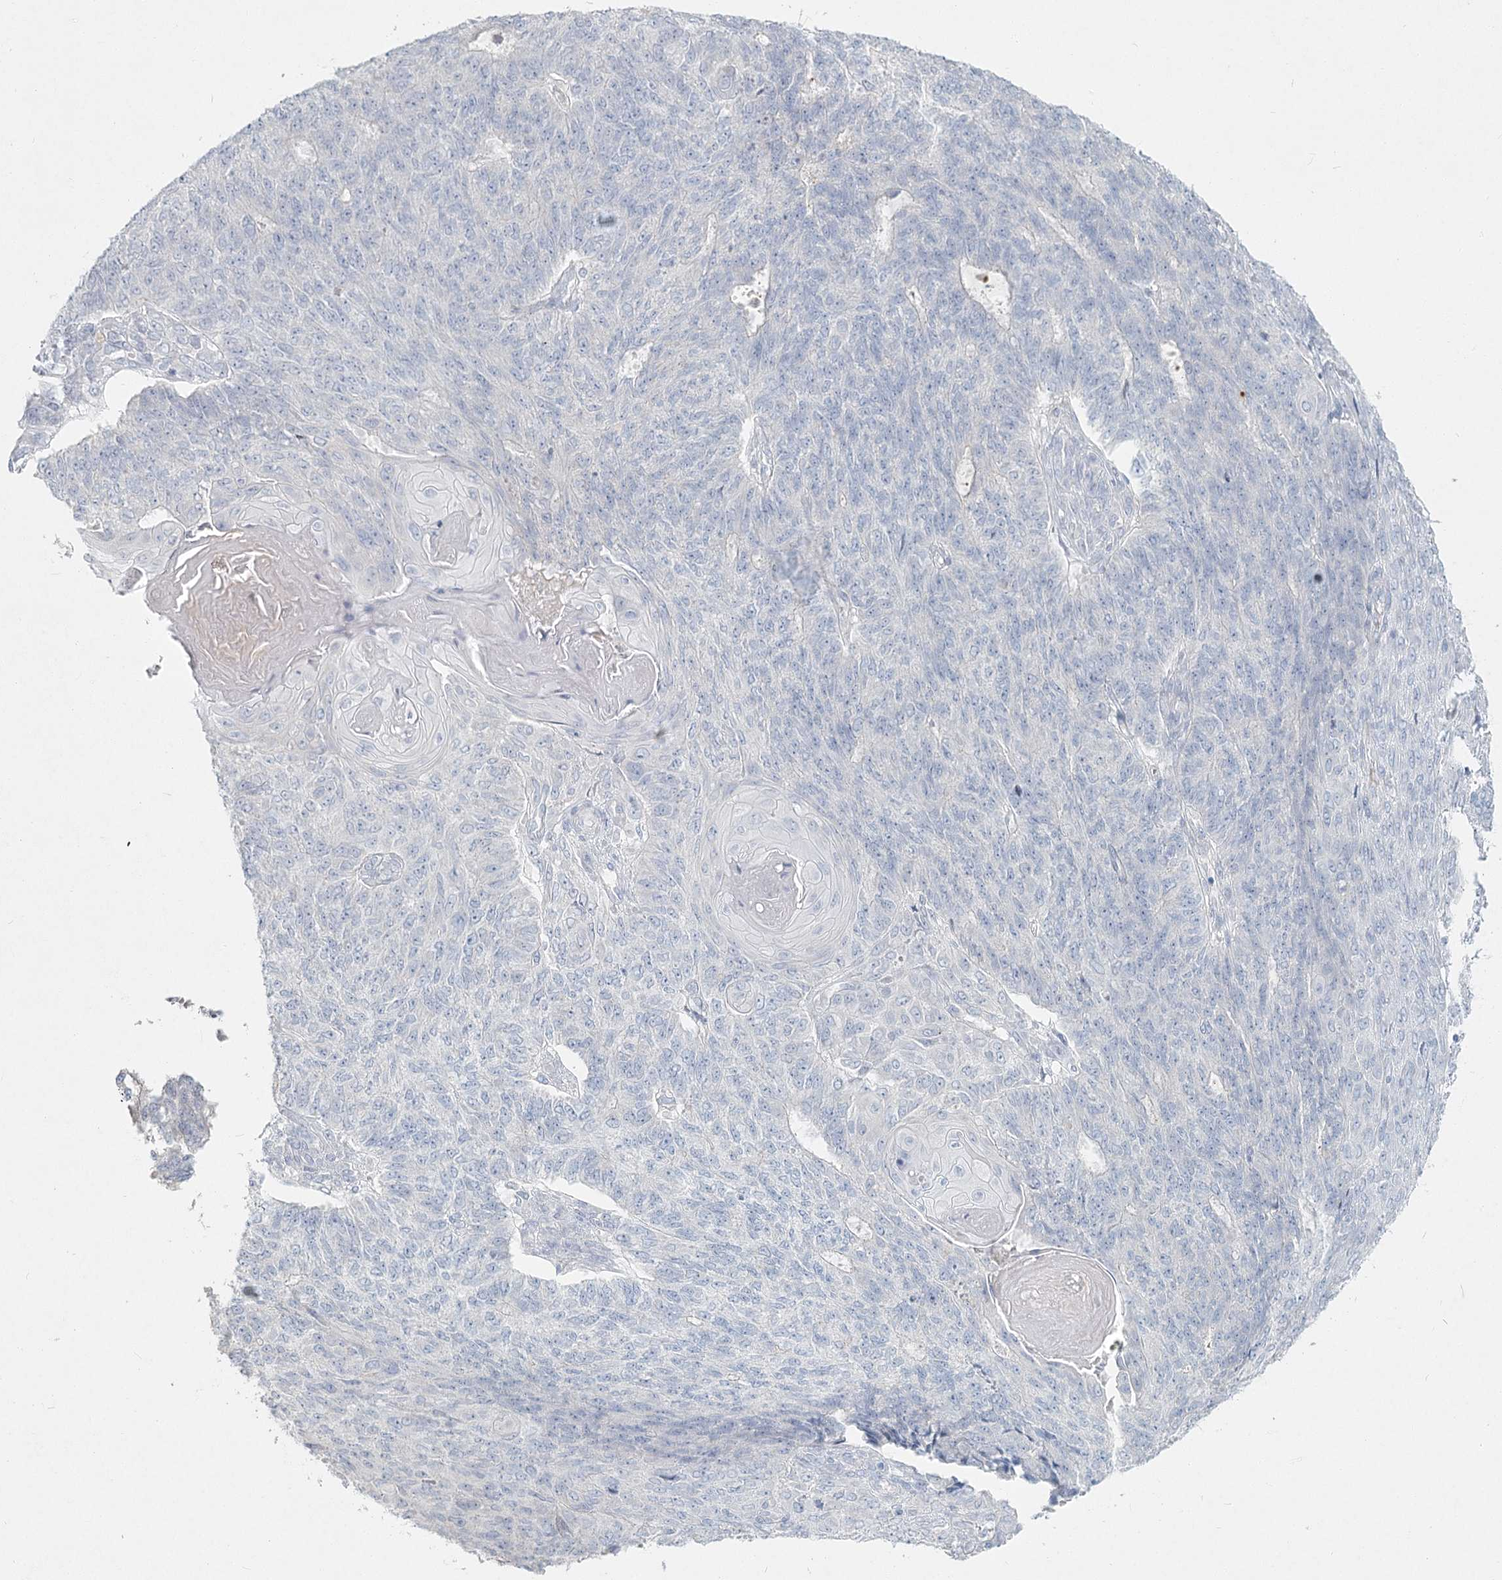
{"staining": {"intensity": "negative", "quantity": "none", "location": "none"}, "tissue": "endometrial cancer", "cell_type": "Tumor cells", "image_type": "cancer", "snomed": [{"axis": "morphology", "description": "Adenocarcinoma, NOS"}, {"axis": "topography", "description": "Endometrium"}], "caption": "High magnification brightfield microscopy of adenocarcinoma (endometrial) stained with DAB (3,3'-diaminobenzidine) (brown) and counterstained with hematoxylin (blue): tumor cells show no significant staining.", "gene": "LRP2BP", "patient": {"sex": "female", "age": 32}}